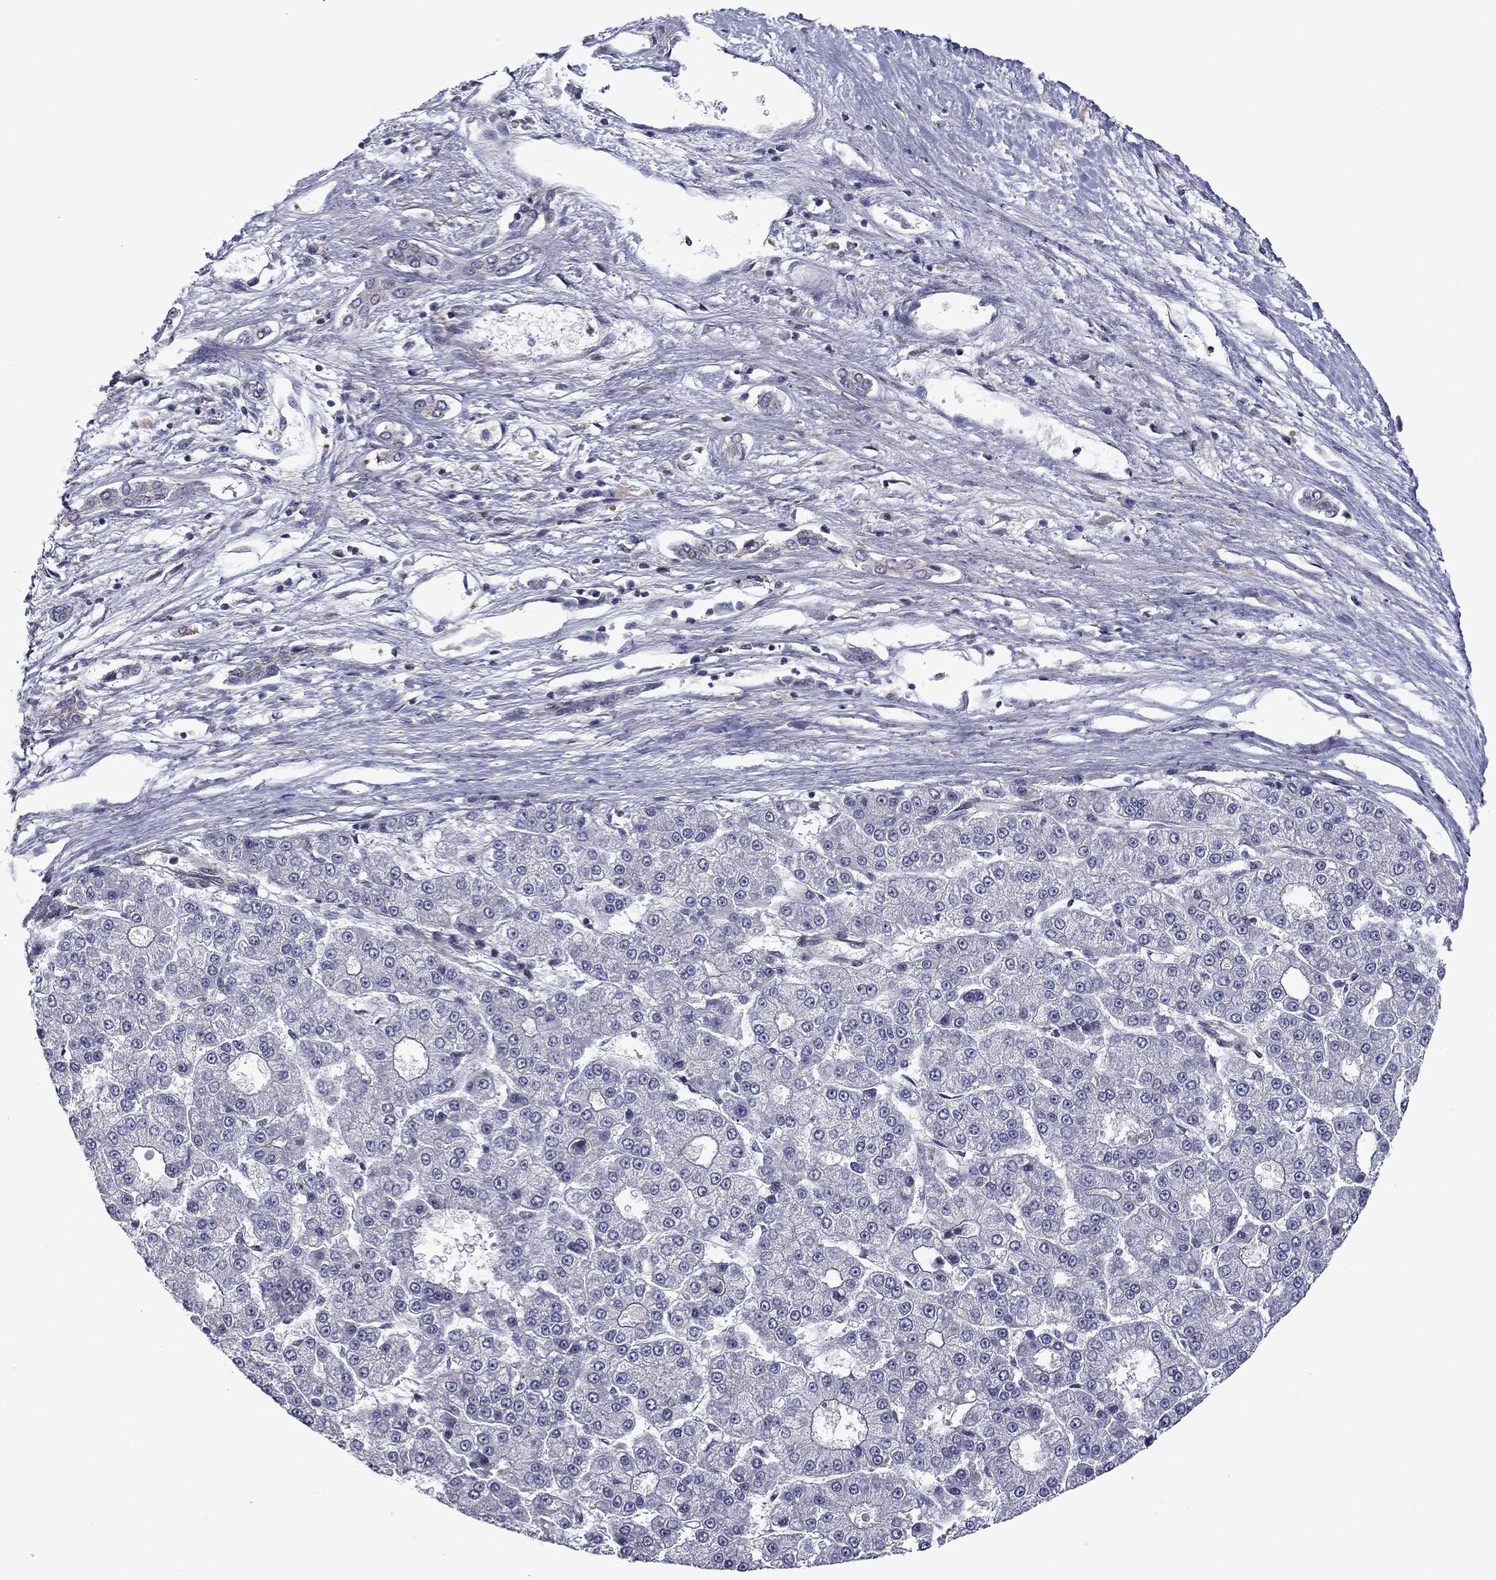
{"staining": {"intensity": "negative", "quantity": "none", "location": "none"}, "tissue": "liver cancer", "cell_type": "Tumor cells", "image_type": "cancer", "snomed": [{"axis": "morphology", "description": "Carcinoma, Hepatocellular, NOS"}, {"axis": "topography", "description": "Liver"}], "caption": "High magnification brightfield microscopy of hepatocellular carcinoma (liver) stained with DAB (brown) and counterstained with hematoxylin (blue): tumor cells show no significant expression.", "gene": "B3GAT1", "patient": {"sex": "male", "age": 70}}